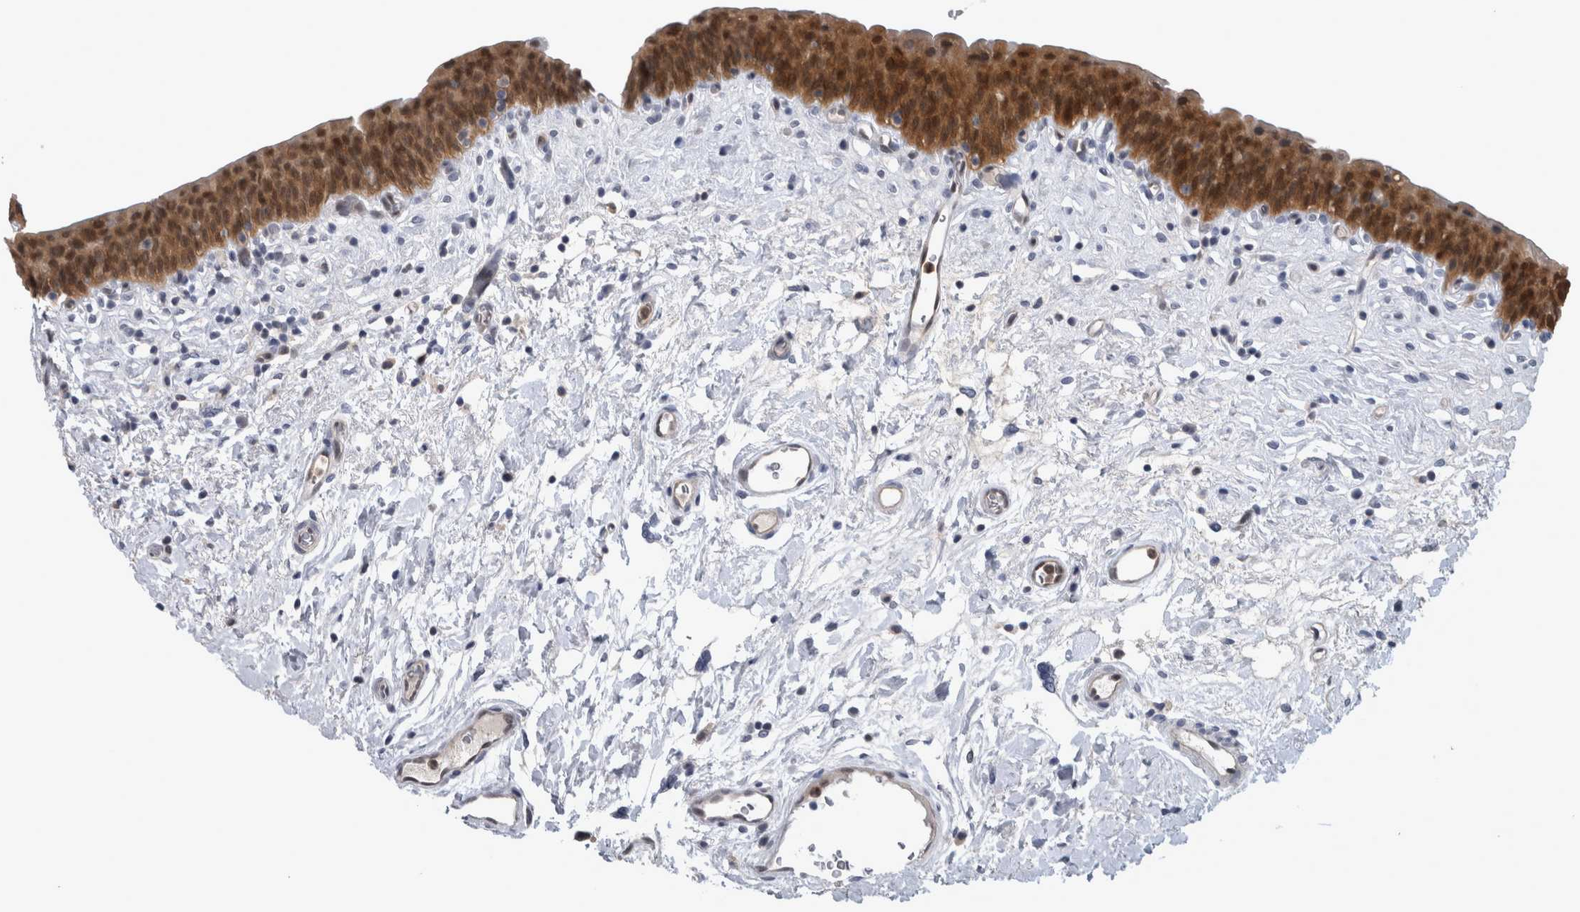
{"staining": {"intensity": "strong", "quantity": ">75%", "location": "cytoplasmic/membranous,nuclear"}, "tissue": "urinary bladder", "cell_type": "Urothelial cells", "image_type": "normal", "snomed": [{"axis": "morphology", "description": "Normal tissue, NOS"}, {"axis": "topography", "description": "Urinary bladder"}], "caption": "Urothelial cells demonstrate high levels of strong cytoplasmic/membranous,nuclear staining in about >75% of cells in unremarkable human urinary bladder. The staining was performed using DAB, with brown indicating positive protein expression. Nuclei are stained blue with hematoxylin.", "gene": "NAPRT", "patient": {"sex": "male", "age": 83}}